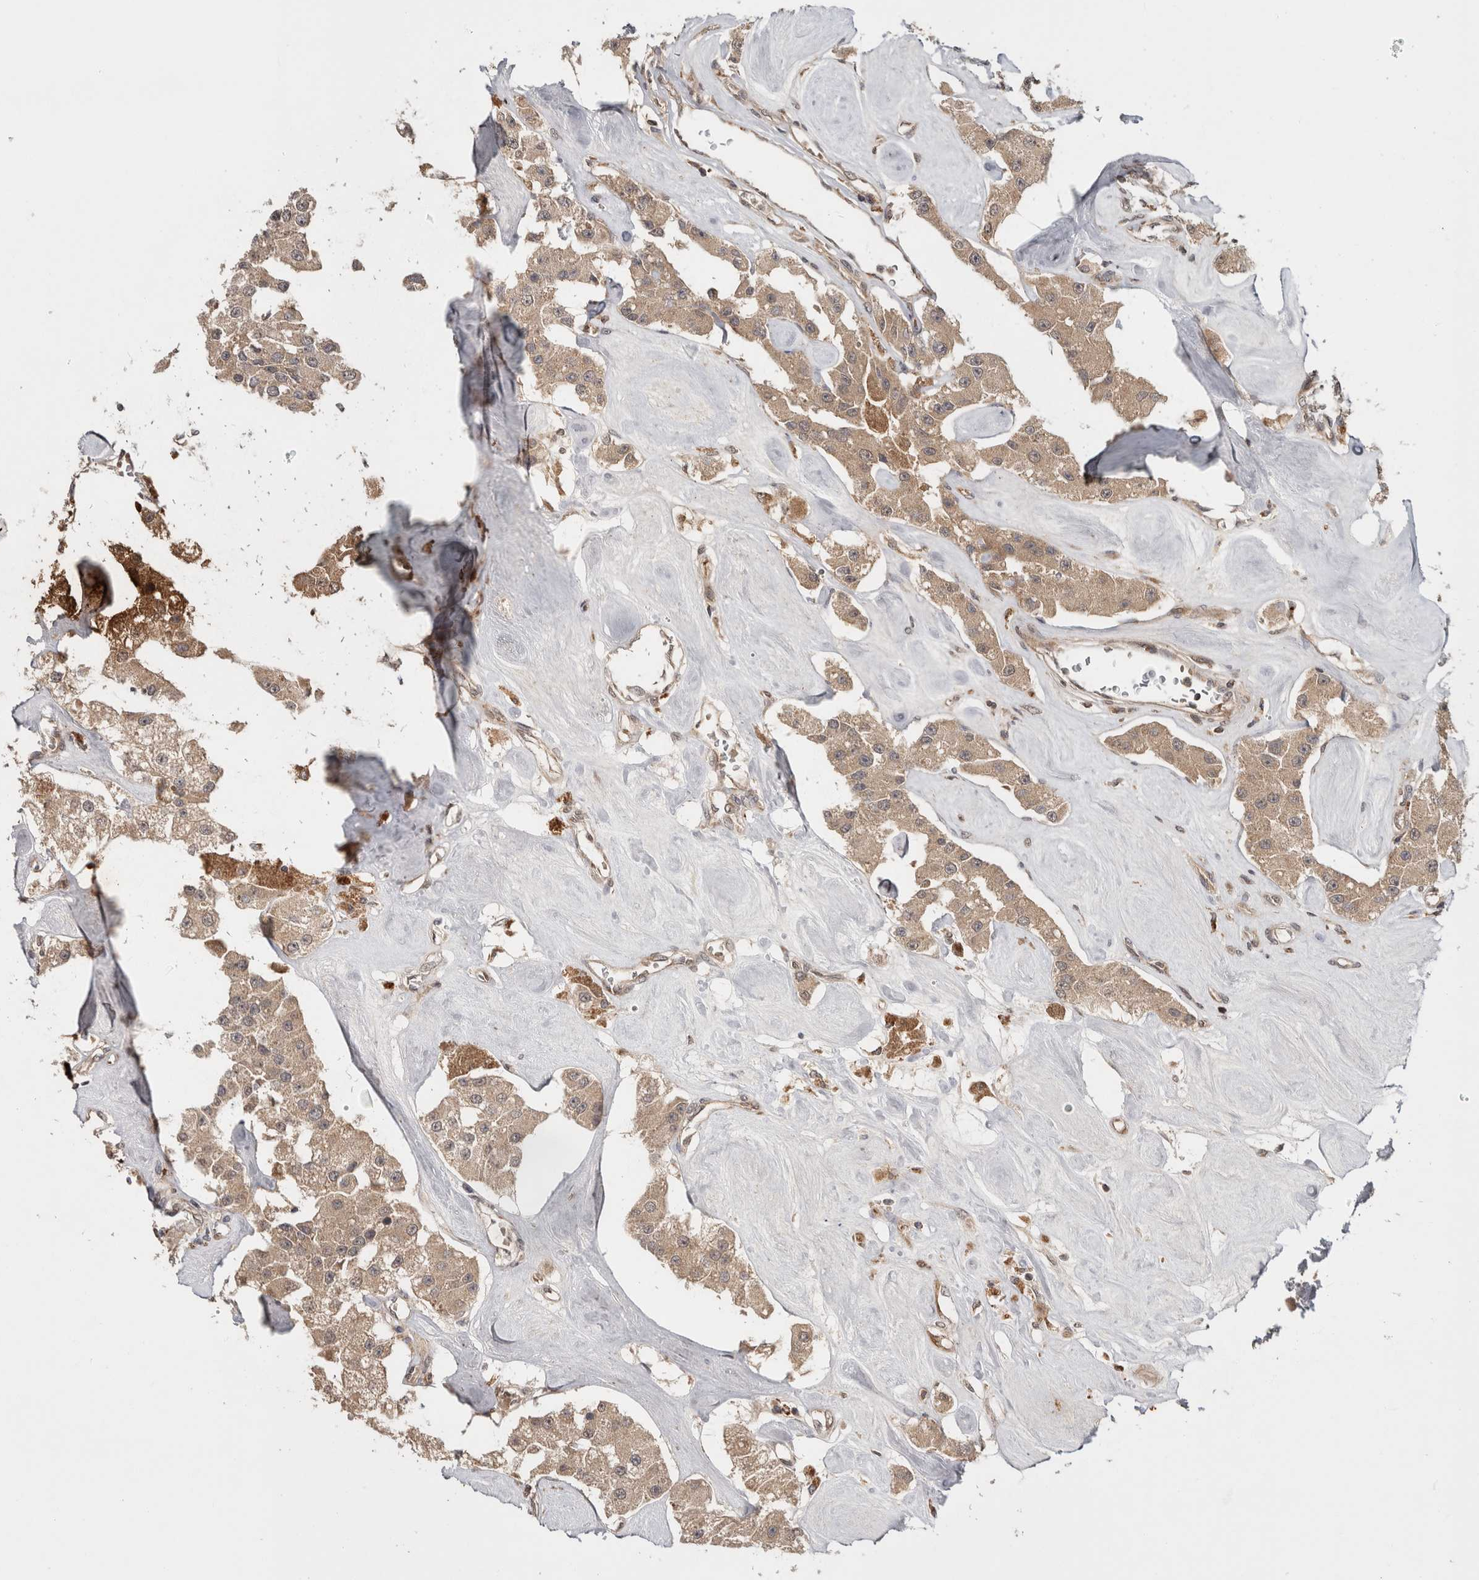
{"staining": {"intensity": "weak", "quantity": ">75%", "location": "cytoplasmic/membranous"}, "tissue": "carcinoid", "cell_type": "Tumor cells", "image_type": "cancer", "snomed": [{"axis": "morphology", "description": "Carcinoid, malignant, NOS"}, {"axis": "topography", "description": "Pancreas"}], "caption": "A photomicrograph showing weak cytoplasmic/membranous staining in about >75% of tumor cells in carcinoid (malignant), as visualized by brown immunohistochemical staining.", "gene": "HMOX2", "patient": {"sex": "male", "age": 41}}